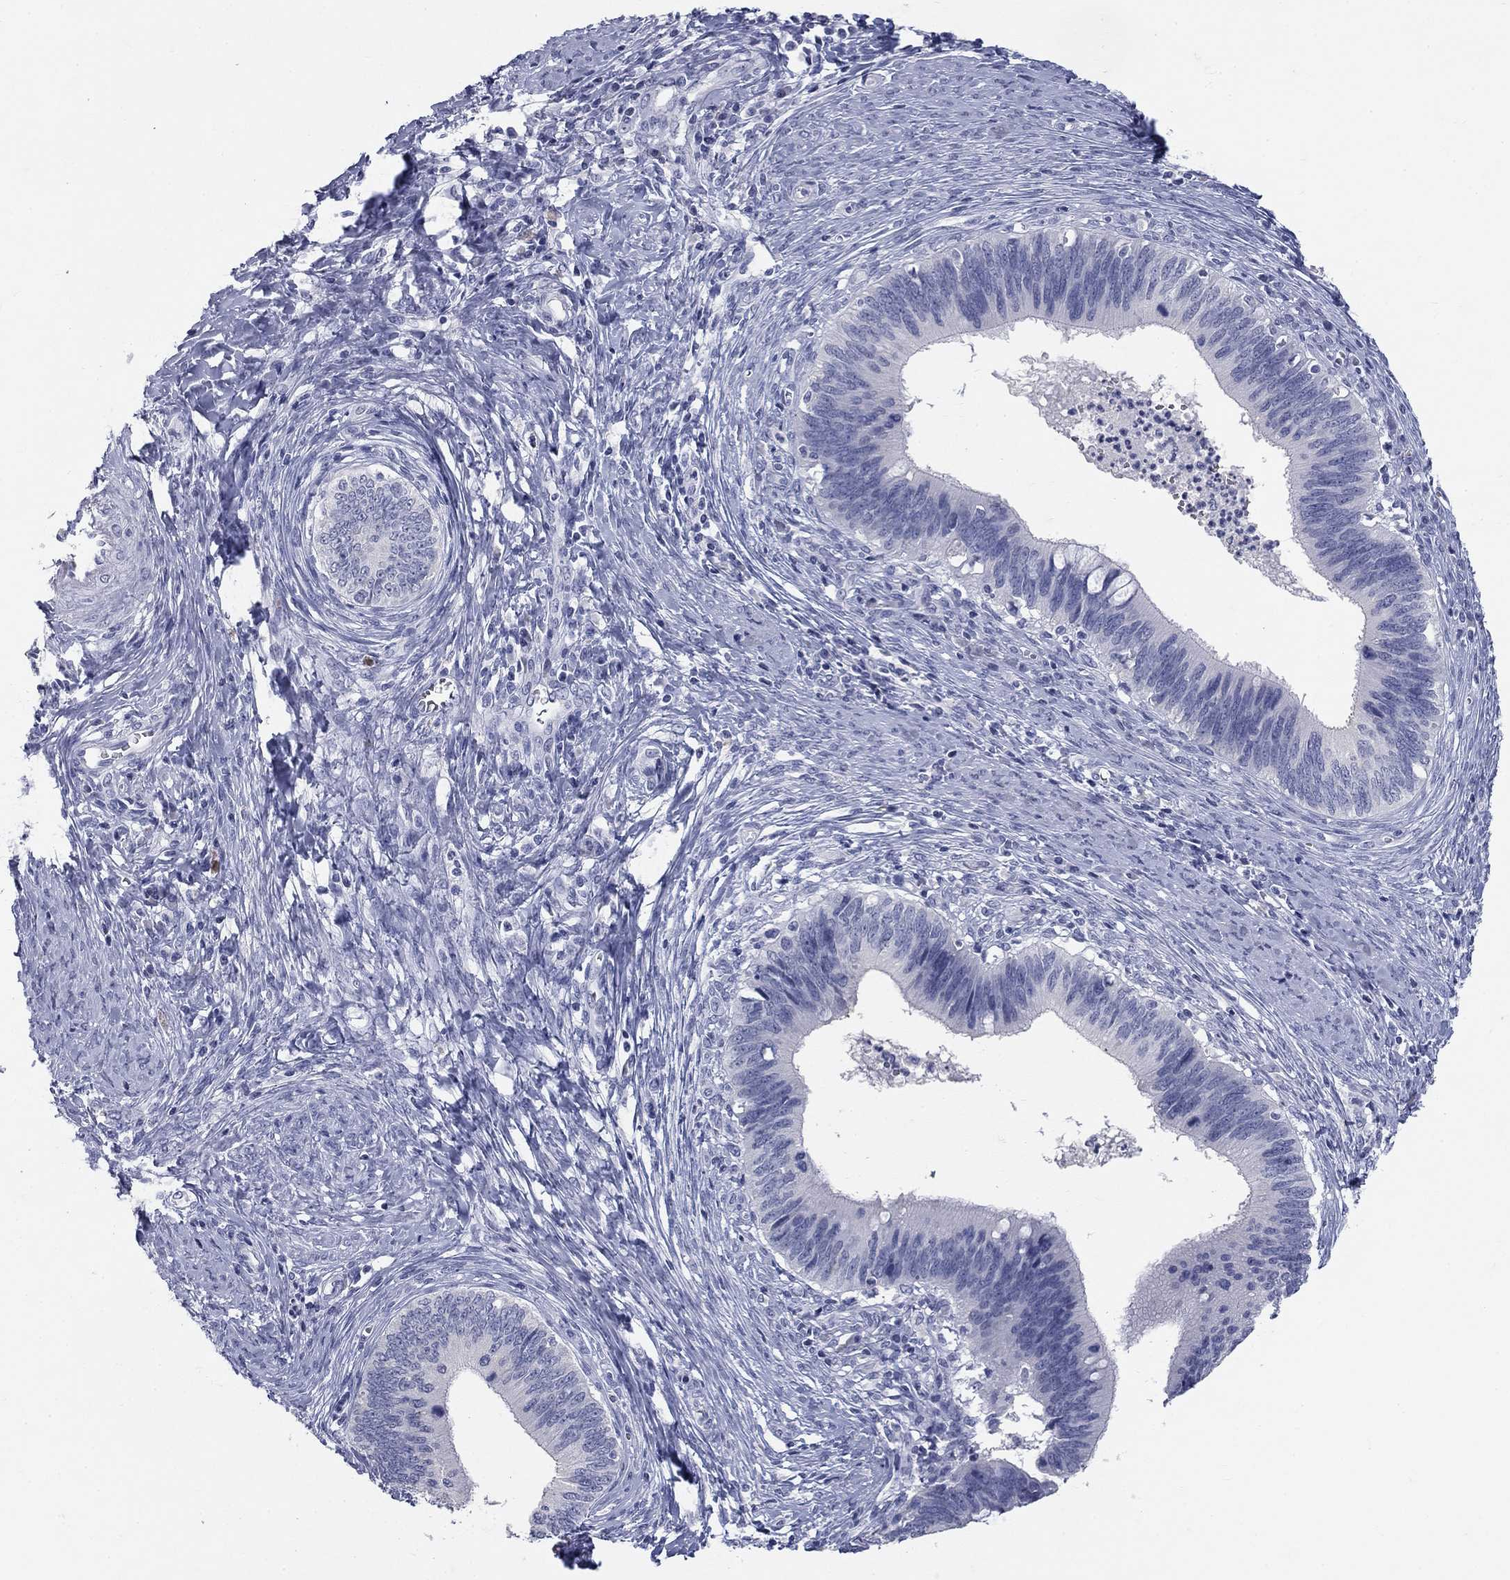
{"staining": {"intensity": "negative", "quantity": "none", "location": "none"}, "tissue": "cervical cancer", "cell_type": "Tumor cells", "image_type": "cancer", "snomed": [{"axis": "morphology", "description": "Adenocarcinoma, NOS"}, {"axis": "topography", "description": "Cervix"}], "caption": "This is an immunohistochemistry (IHC) photomicrograph of human cervical cancer (adenocarcinoma). There is no expression in tumor cells.", "gene": "ELAVL4", "patient": {"sex": "female", "age": 42}}